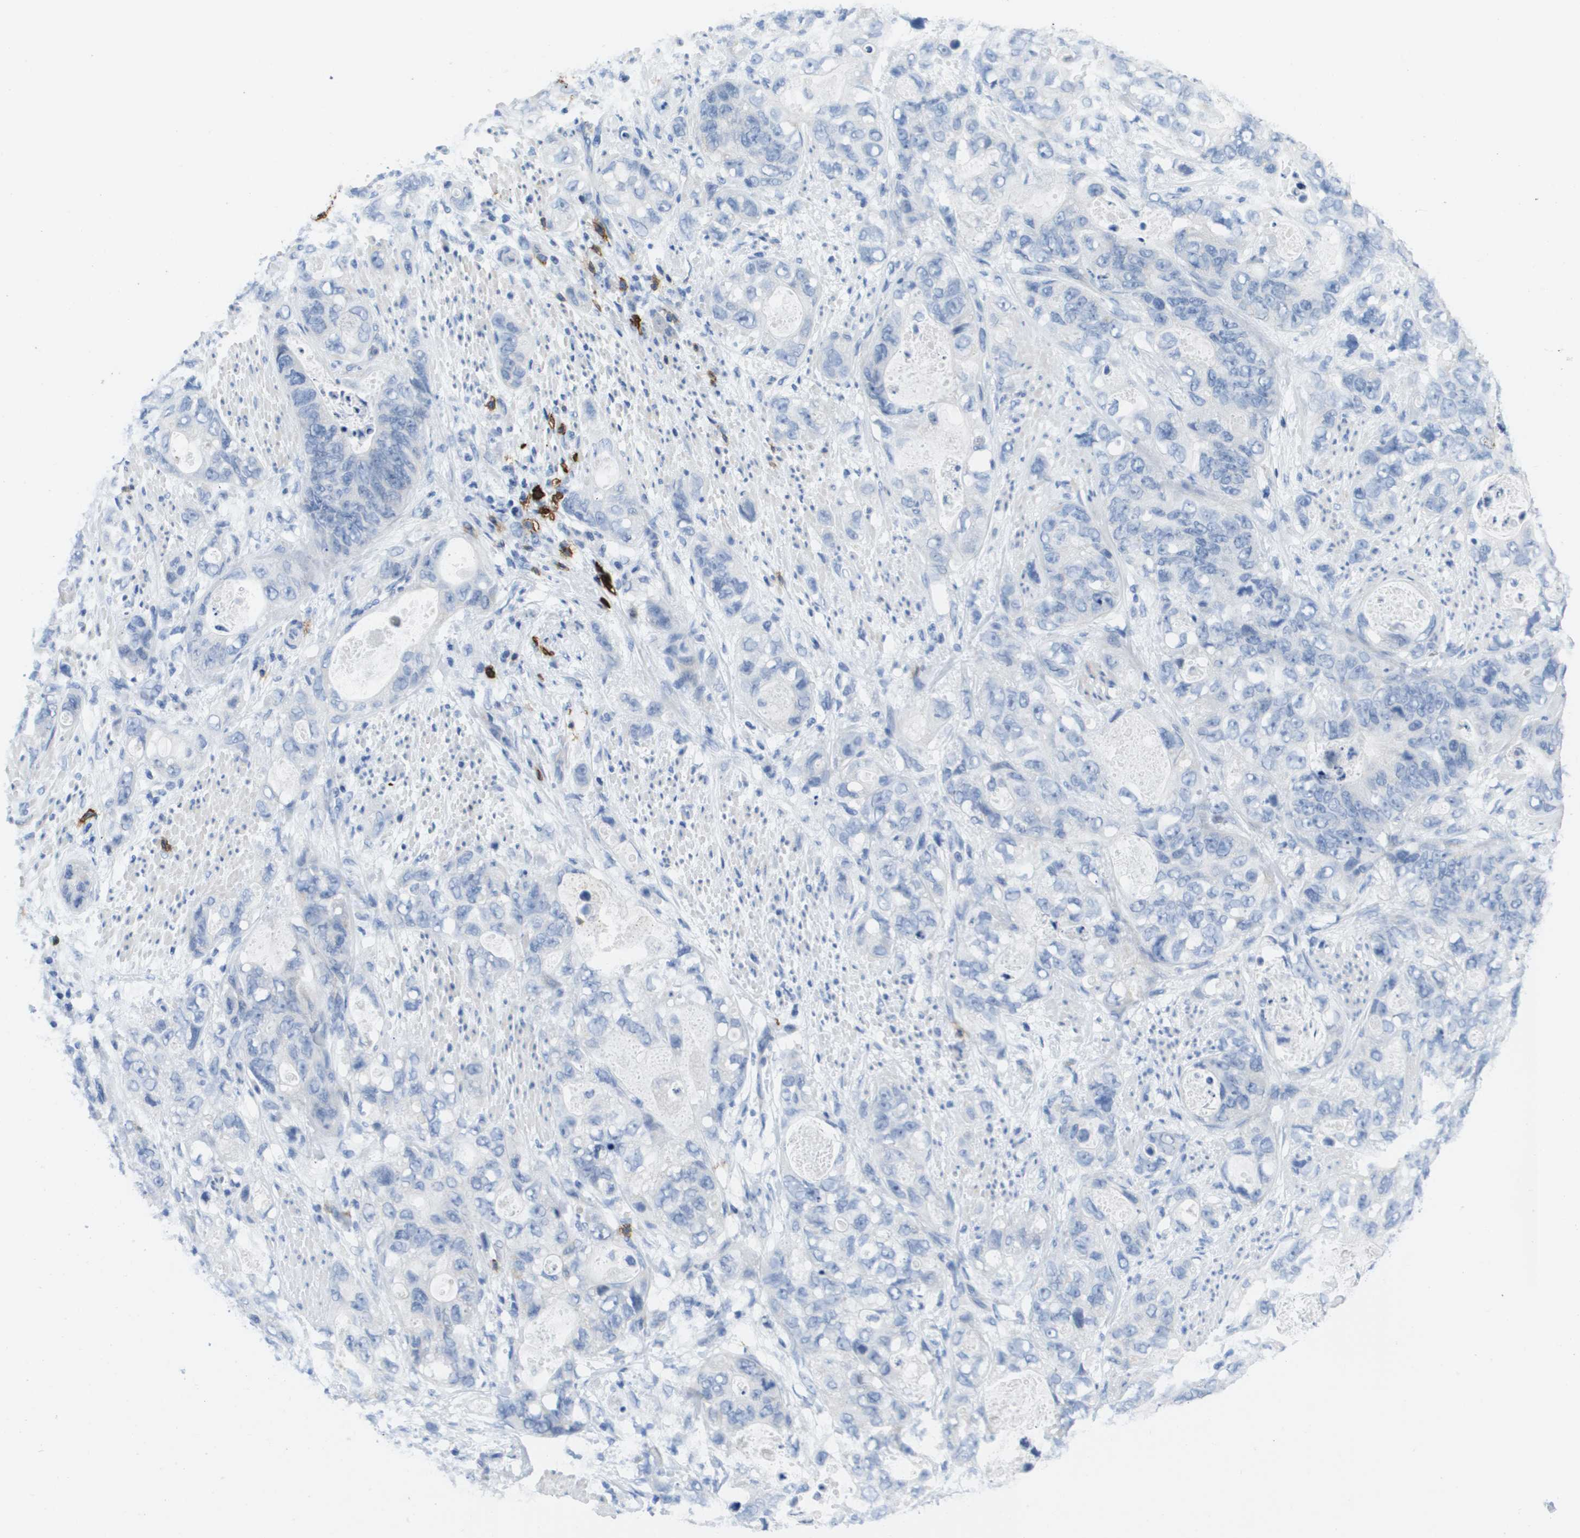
{"staining": {"intensity": "negative", "quantity": "none", "location": "none"}, "tissue": "stomach cancer", "cell_type": "Tumor cells", "image_type": "cancer", "snomed": [{"axis": "morphology", "description": "Adenocarcinoma, NOS"}, {"axis": "topography", "description": "Stomach"}], "caption": "Tumor cells show no significant protein expression in stomach adenocarcinoma.", "gene": "MS4A1", "patient": {"sex": "female", "age": 89}}